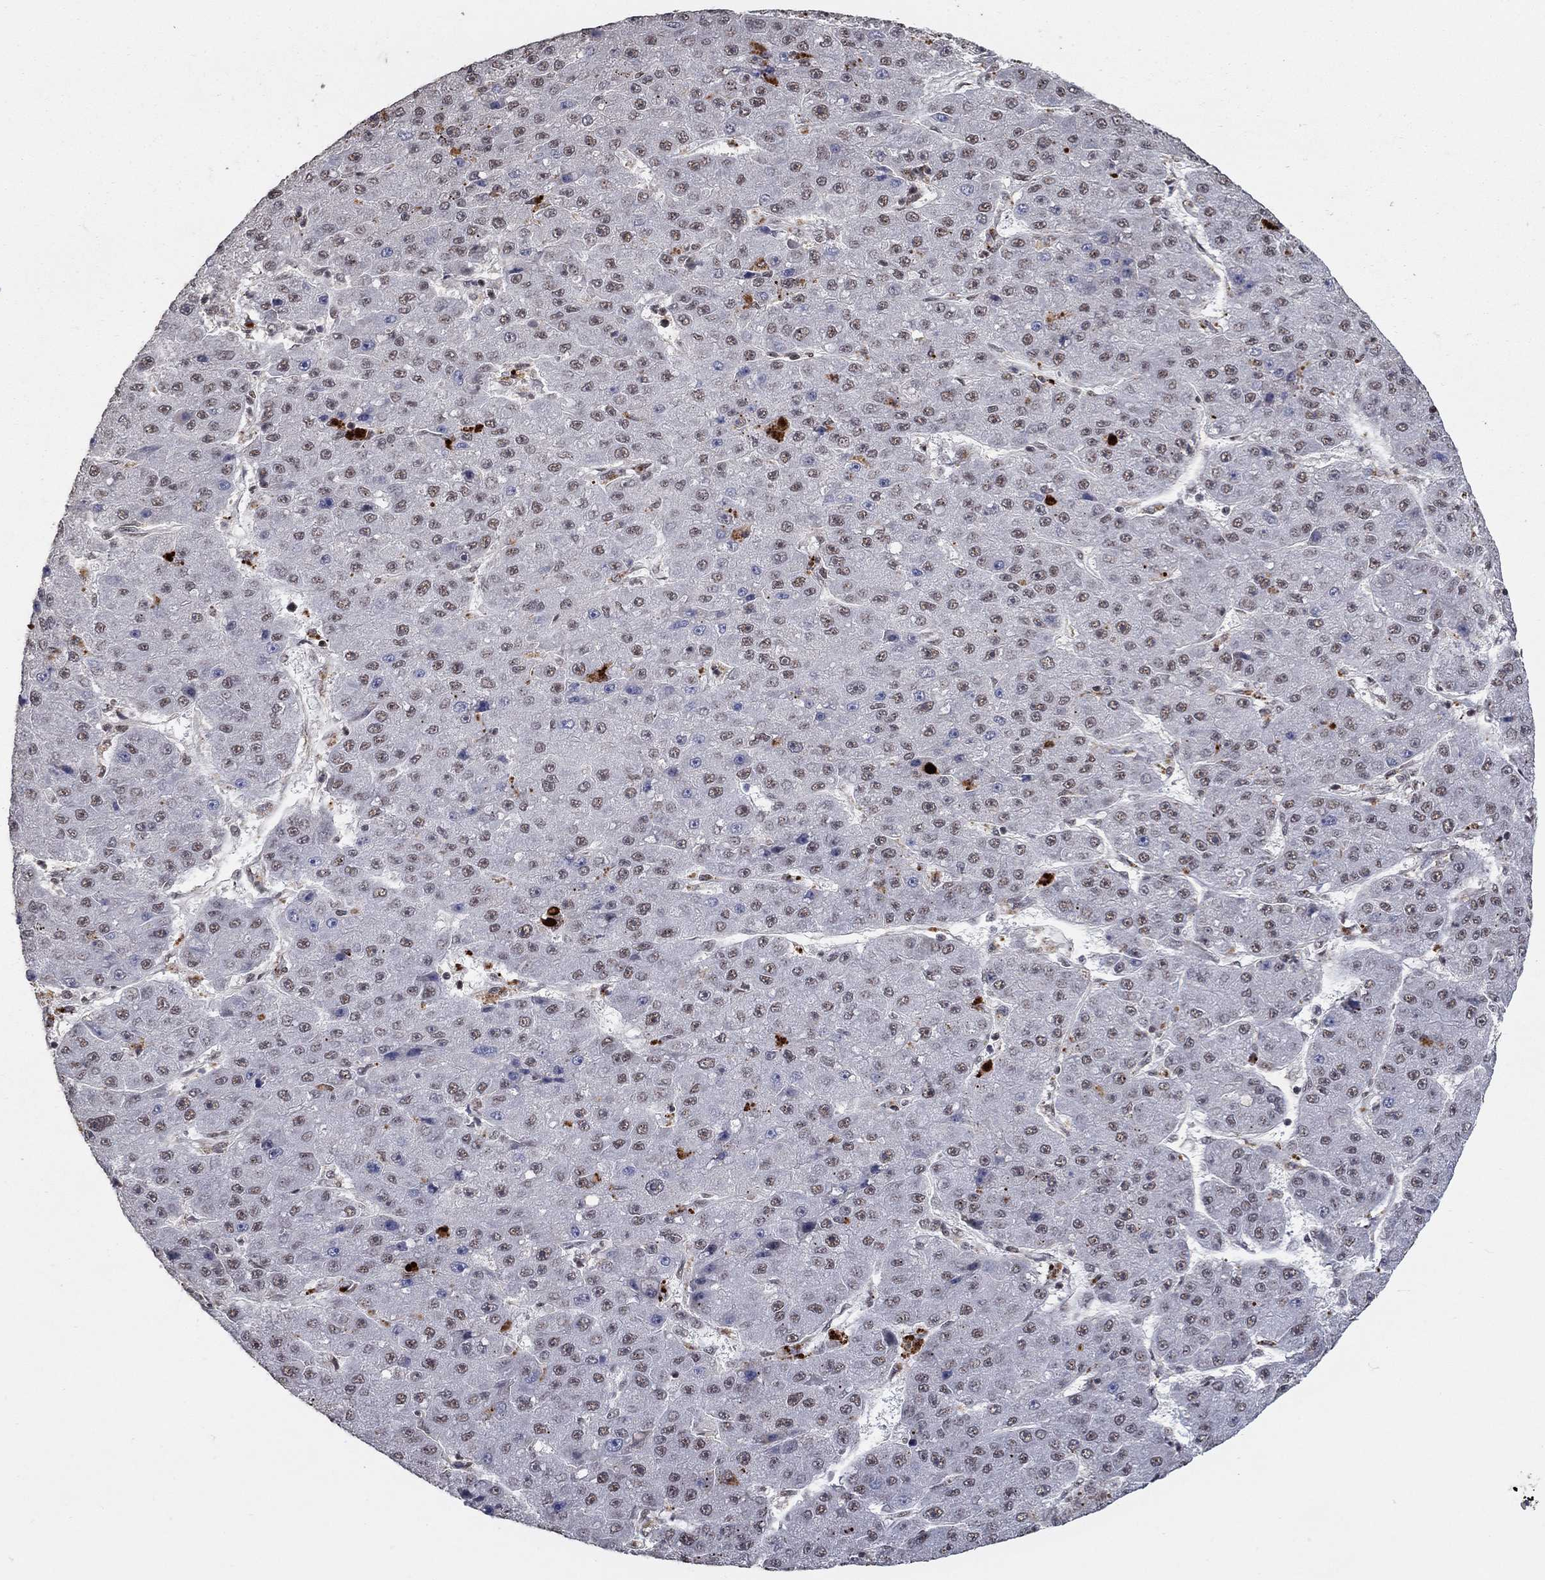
{"staining": {"intensity": "negative", "quantity": "none", "location": "none"}, "tissue": "liver cancer", "cell_type": "Tumor cells", "image_type": "cancer", "snomed": [{"axis": "morphology", "description": "Carcinoma, Hepatocellular, NOS"}, {"axis": "topography", "description": "Liver"}], "caption": "This is an immunohistochemistry (IHC) micrograph of liver cancer (hepatocellular carcinoma). There is no staining in tumor cells.", "gene": "PNISR", "patient": {"sex": "male", "age": 67}}